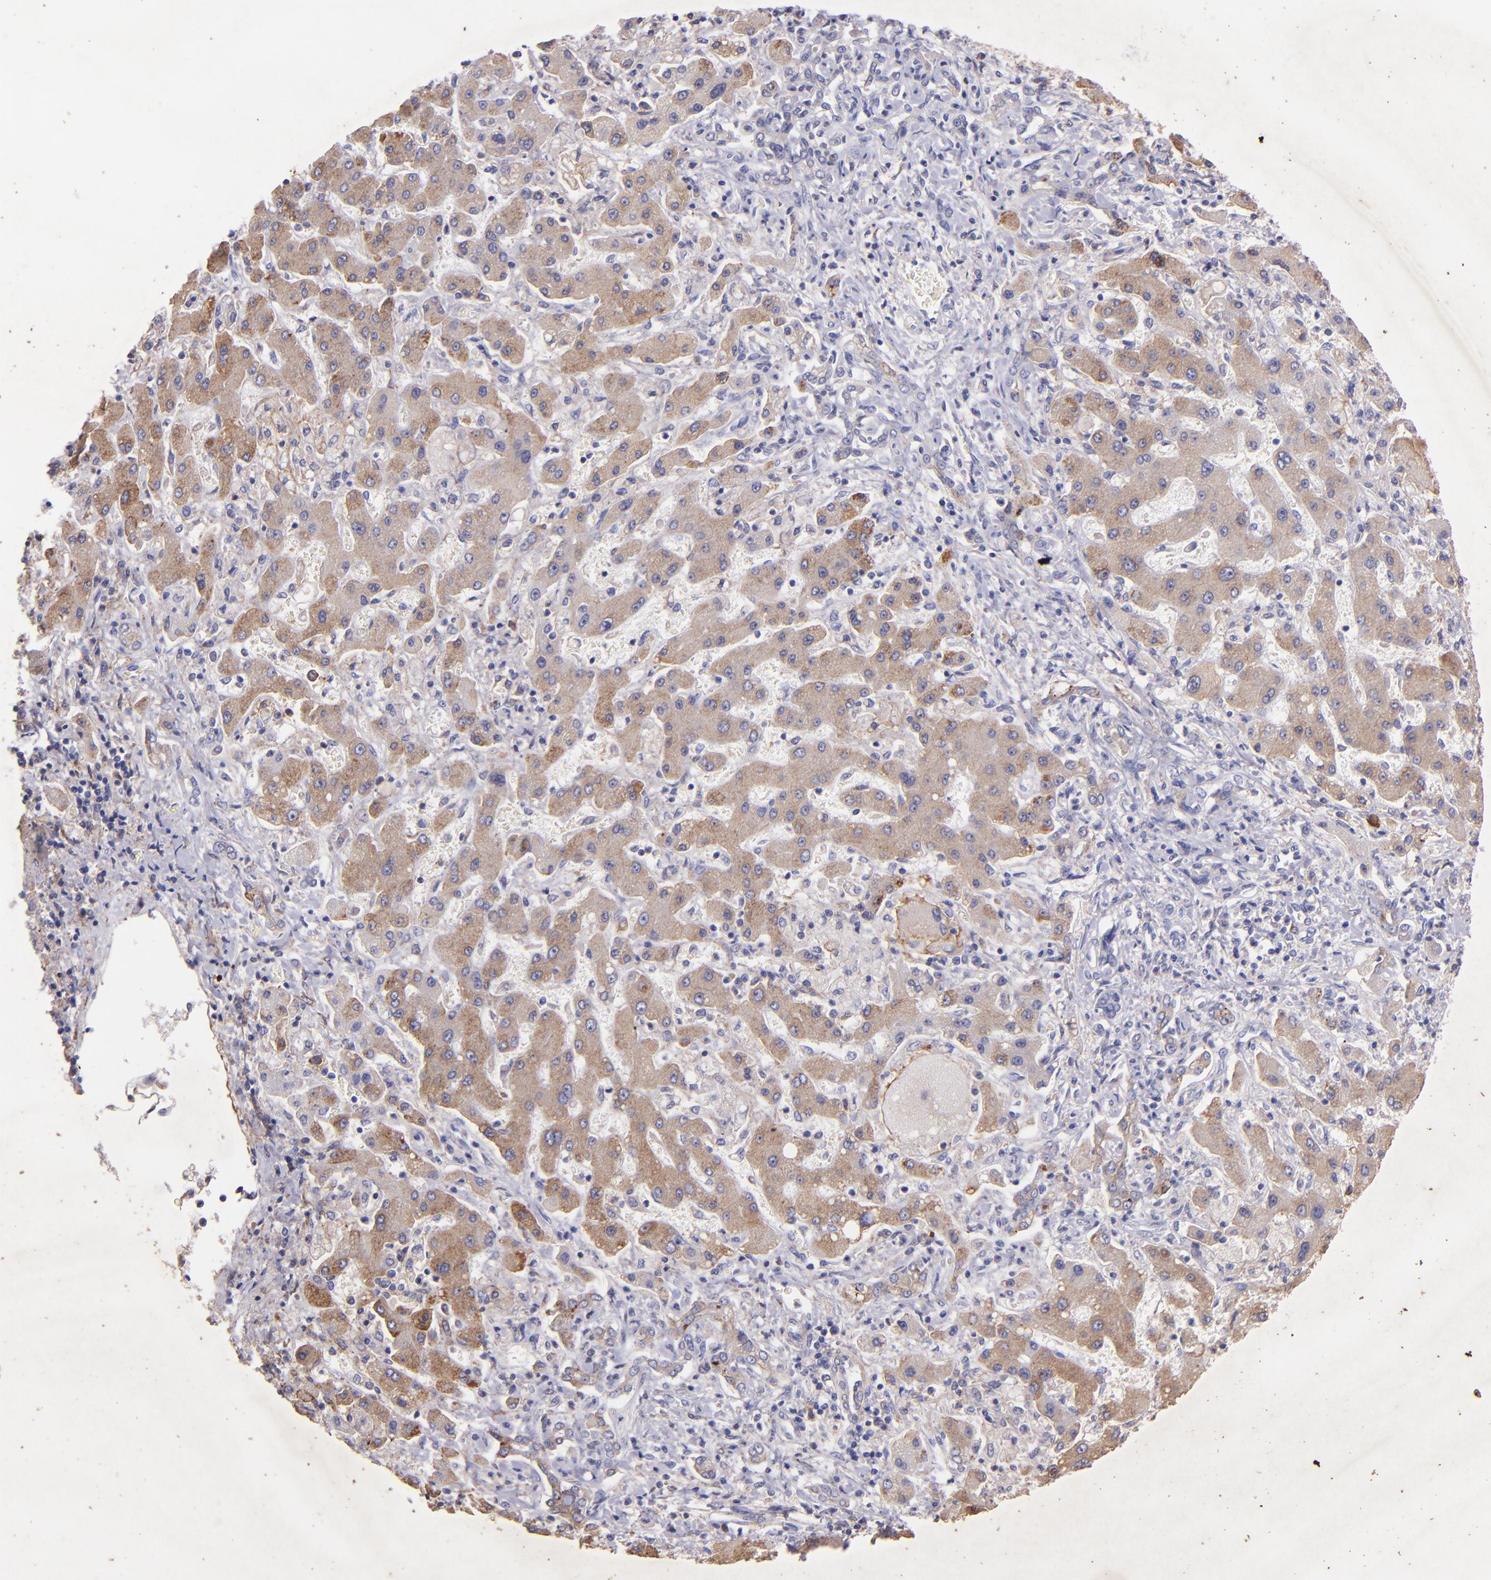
{"staining": {"intensity": "moderate", "quantity": ">75%", "location": "cytoplasmic/membranous"}, "tissue": "liver cancer", "cell_type": "Tumor cells", "image_type": "cancer", "snomed": [{"axis": "morphology", "description": "Cholangiocarcinoma"}, {"axis": "topography", "description": "Liver"}], "caption": "Cholangiocarcinoma (liver) tissue demonstrates moderate cytoplasmic/membranous positivity in about >75% of tumor cells, visualized by immunohistochemistry.", "gene": "RET", "patient": {"sex": "male", "age": 50}}